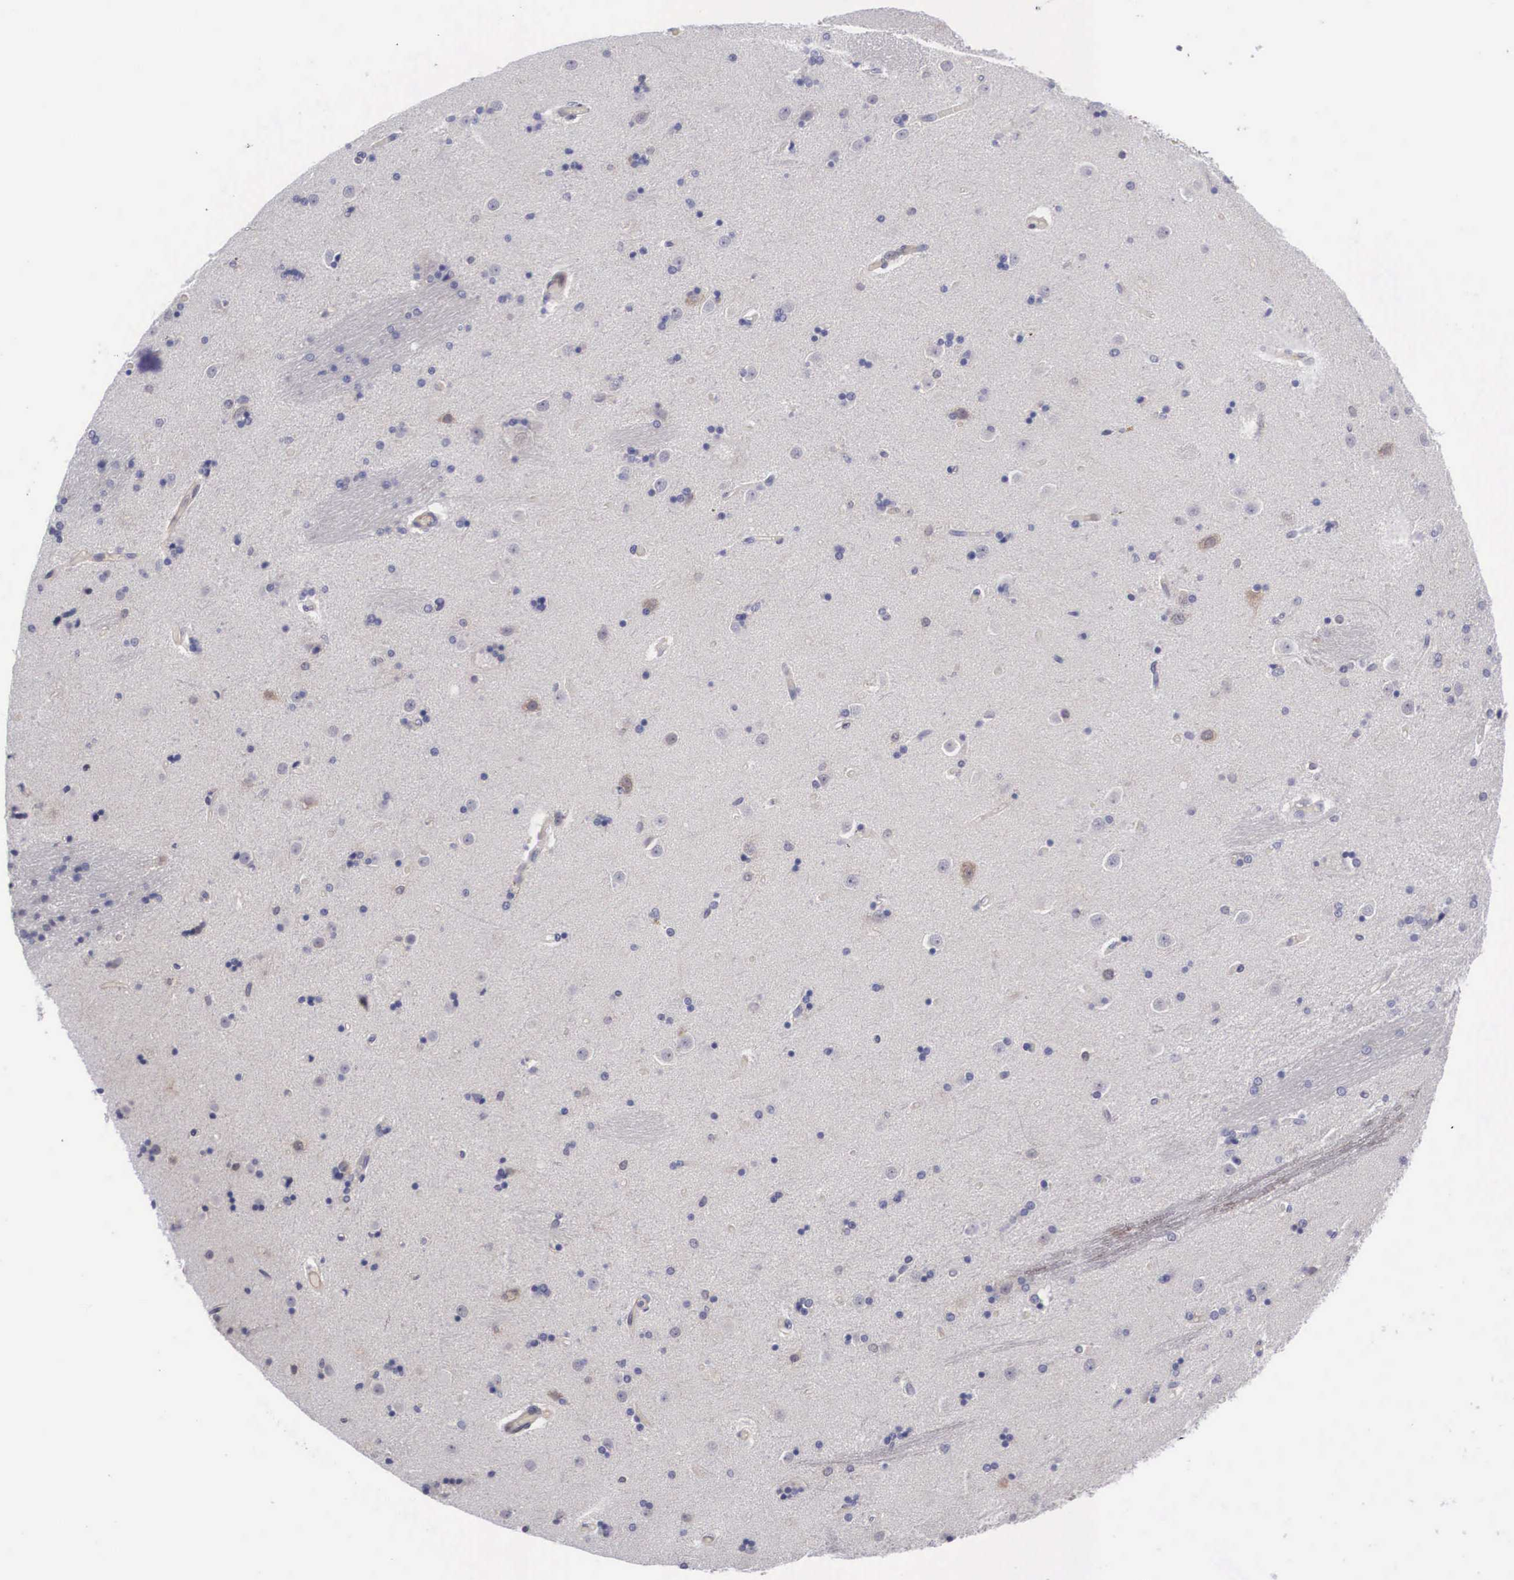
{"staining": {"intensity": "negative", "quantity": "none", "location": "none"}, "tissue": "caudate", "cell_type": "Glial cells", "image_type": "normal", "snomed": [{"axis": "morphology", "description": "Normal tissue, NOS"}, {"axis": "topography", "description": "Lateral ventricle wall"}], "caption": "The micrograph shows no significant positivity in glial cells of caudate.", "gene": "MAST4", "patient": {"sex": "female", "age": 54}}